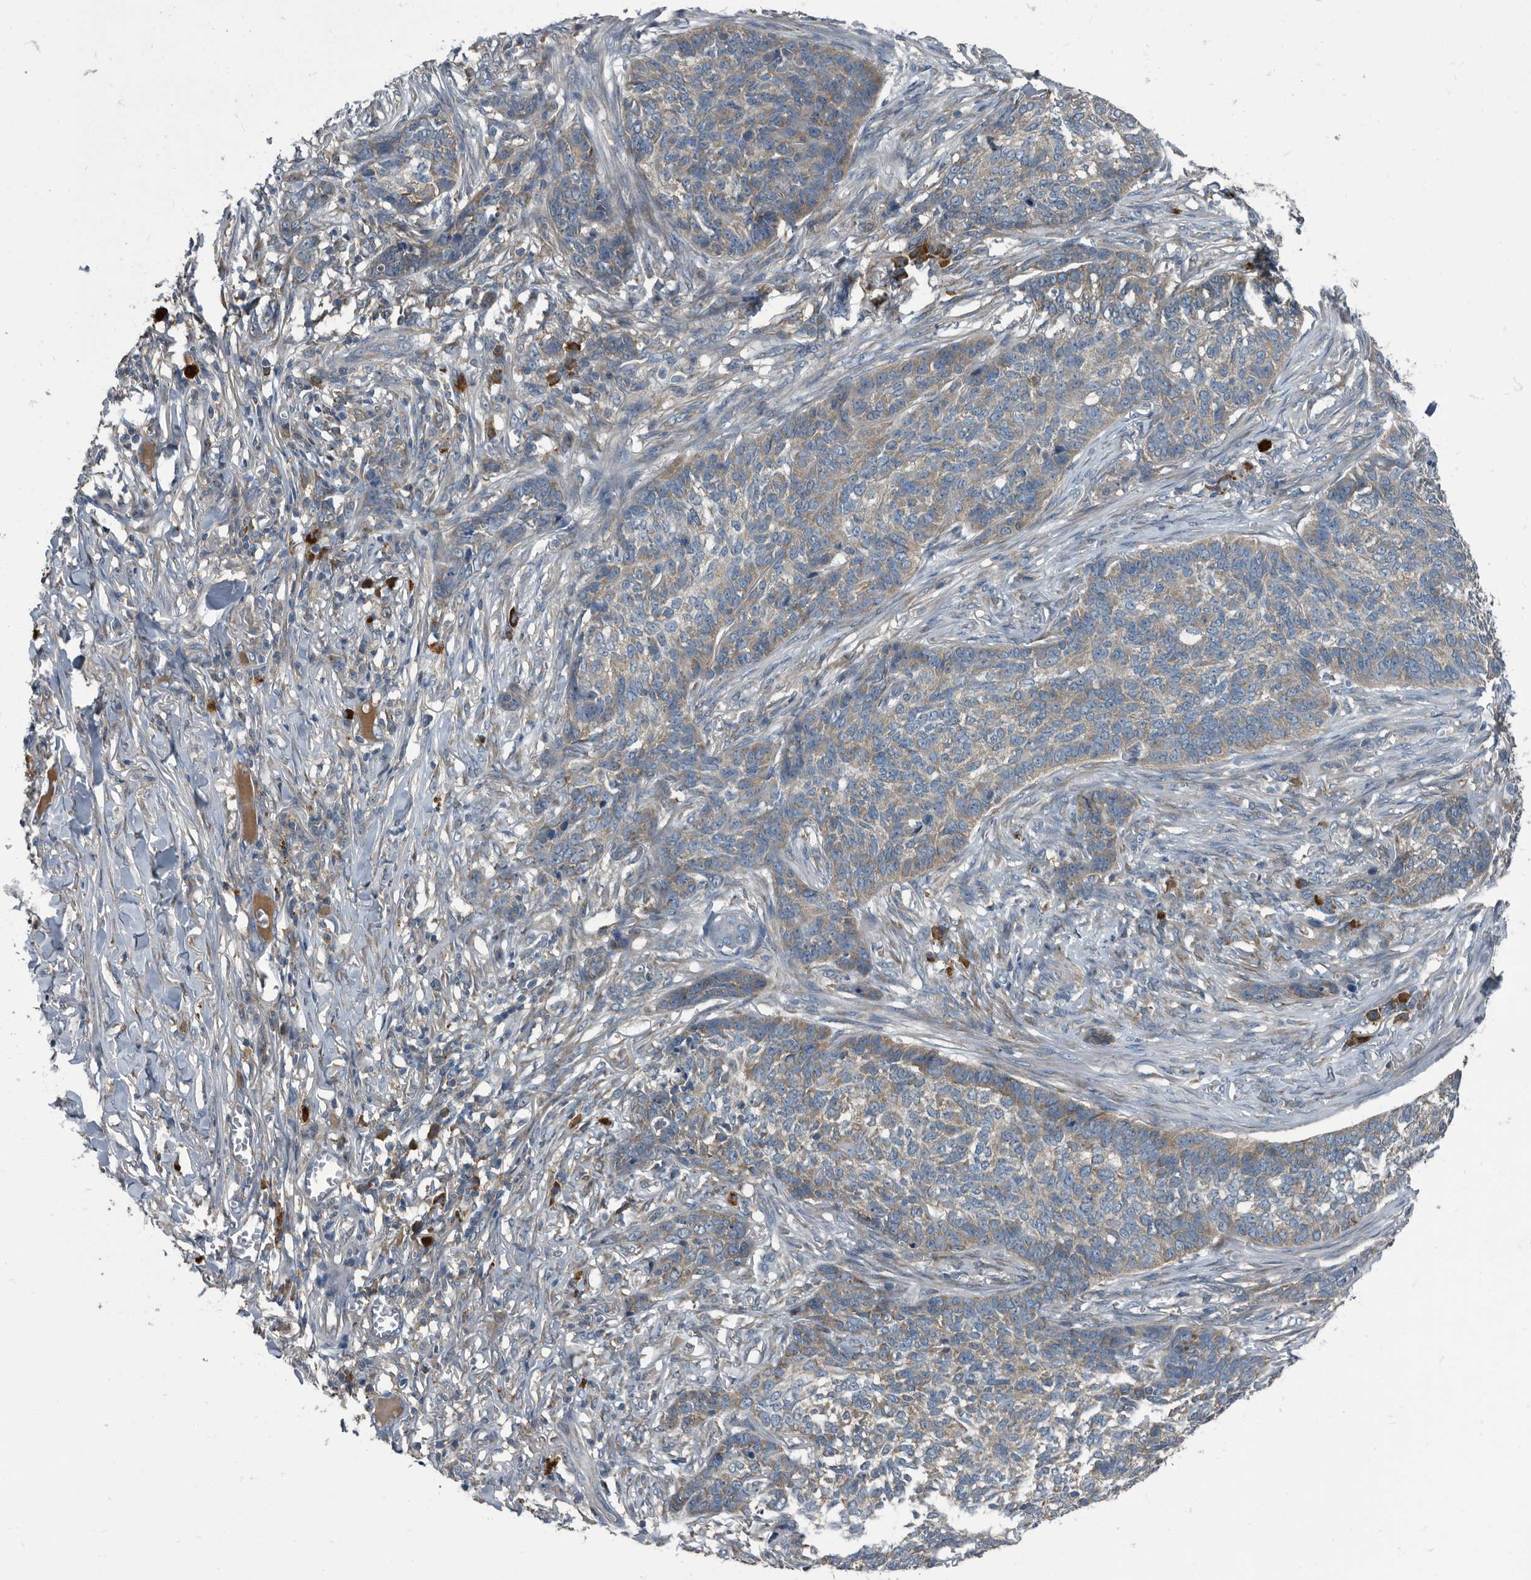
{"staining": {"intensity": "weak", "quantity": "25%-75%", "location": "cytoplasmic/membranous"}, "tissue": "skin cancer", "cell_type": "Tumor cells", "image_type": "cancer", "snomed": [{"axis": "morphology", "description": "Basal cell carcinoma"}, {"axis": "topography", "description": "Skin"}], "caption": "Human basal cell carcinoma (skin) stained for a protein (brown) demonstrates weak cytoplasmic/membranous positive positivity in approximately 25%-75% of tumor cells.", "gene": "CDV3", "patient": {"sex": "male", "age": 85}}